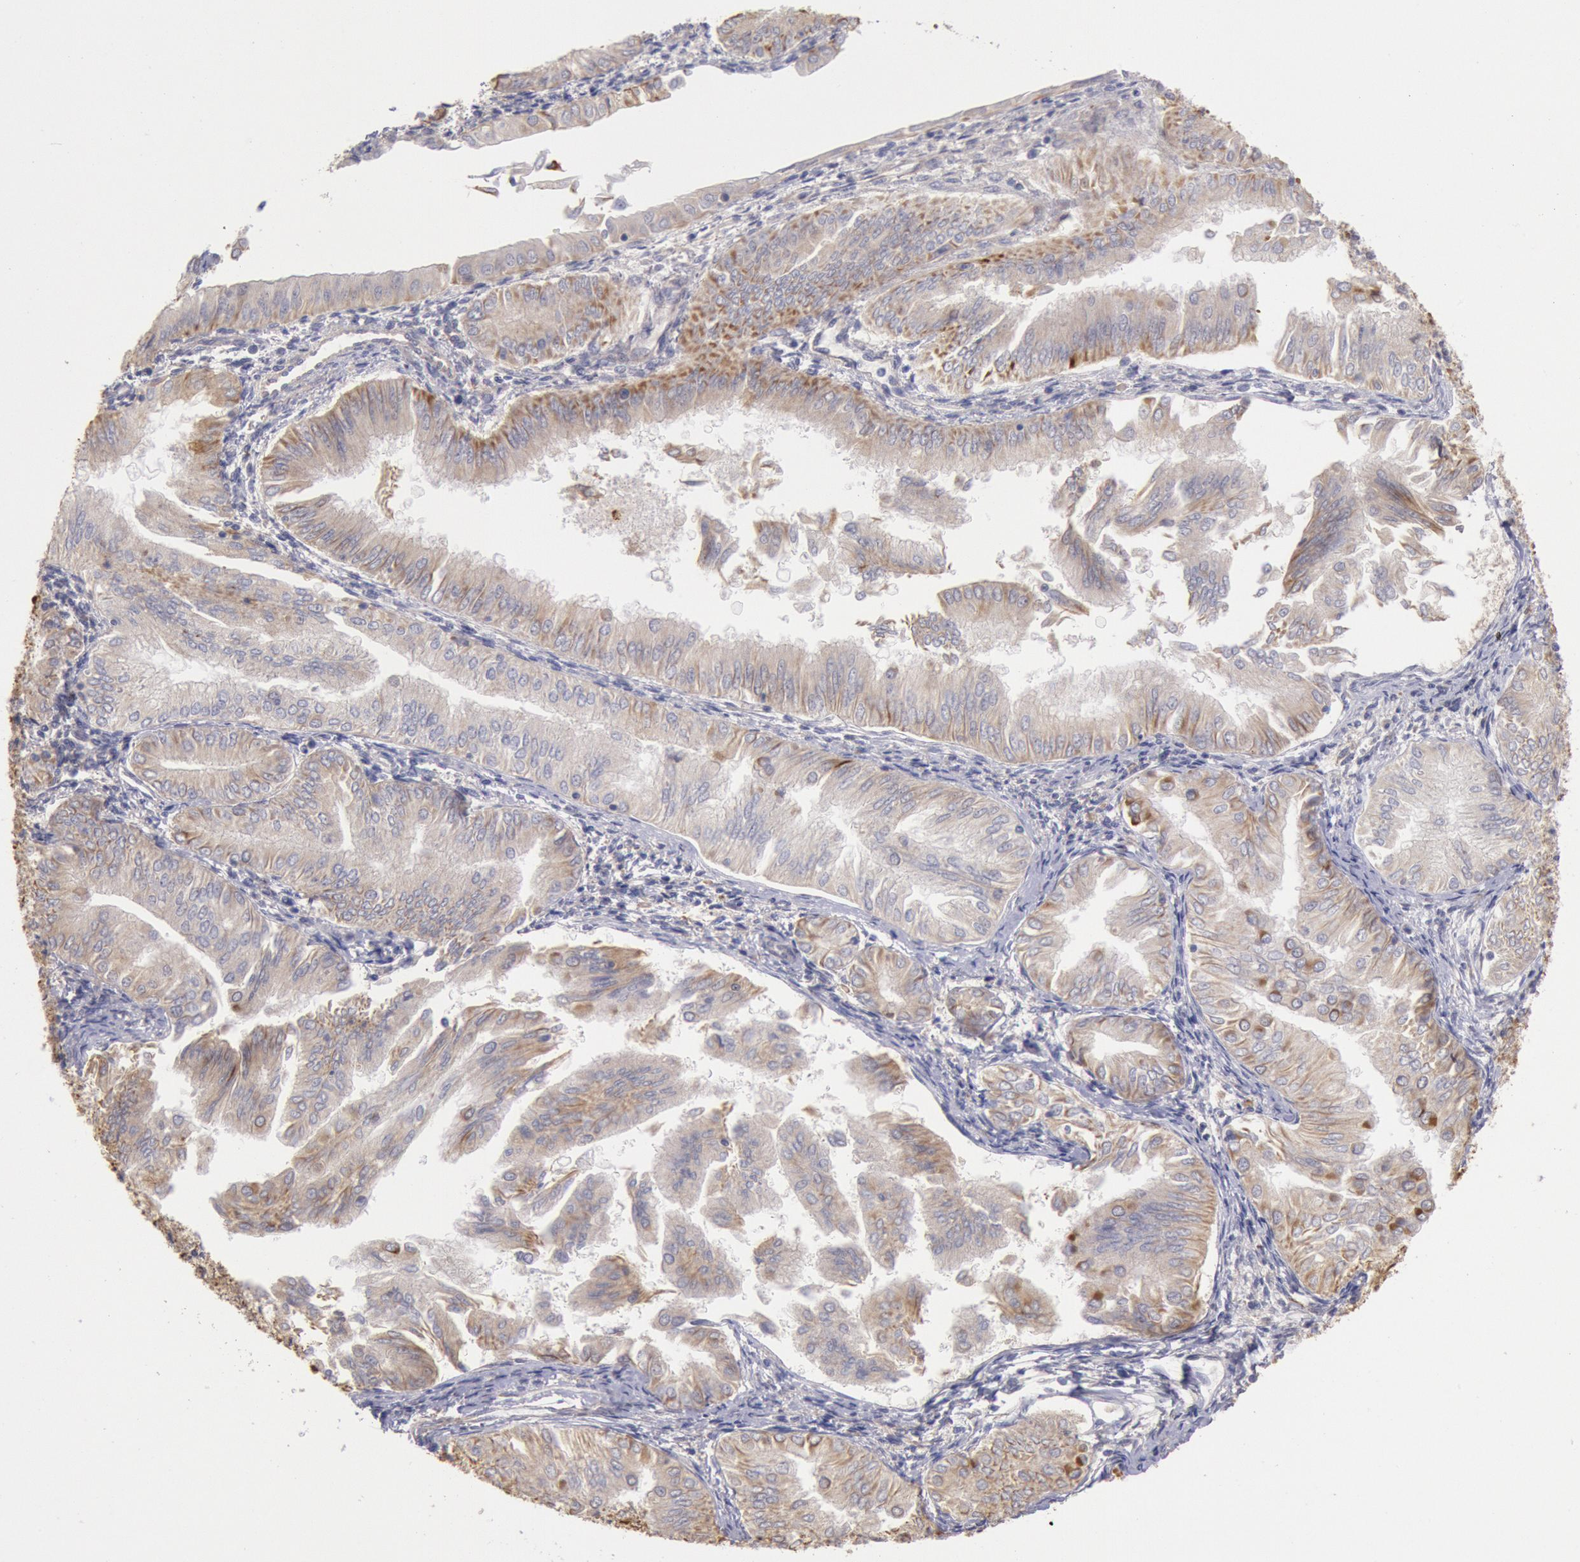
{"staining": {"intensity": "weak", "quantity": "<25%", "location": "cytoplasmic/membranous"}, "tissue": "endometrial cancer", "cell_type": "Tumor cells", "image_type": "cancer", "snomed": [{"axis": "morphology", "description": "Adenocarcinoma, NOS"}, {"axis": "topography", "description": "Endometrium"}], "caption": "A histopathology image of endometrial cancer (adenocarcinoma) stained for a protein displays no brown staining in tumor cells.", "gene": "RNF139", "patient": {"sex": "female", "age": 53}}